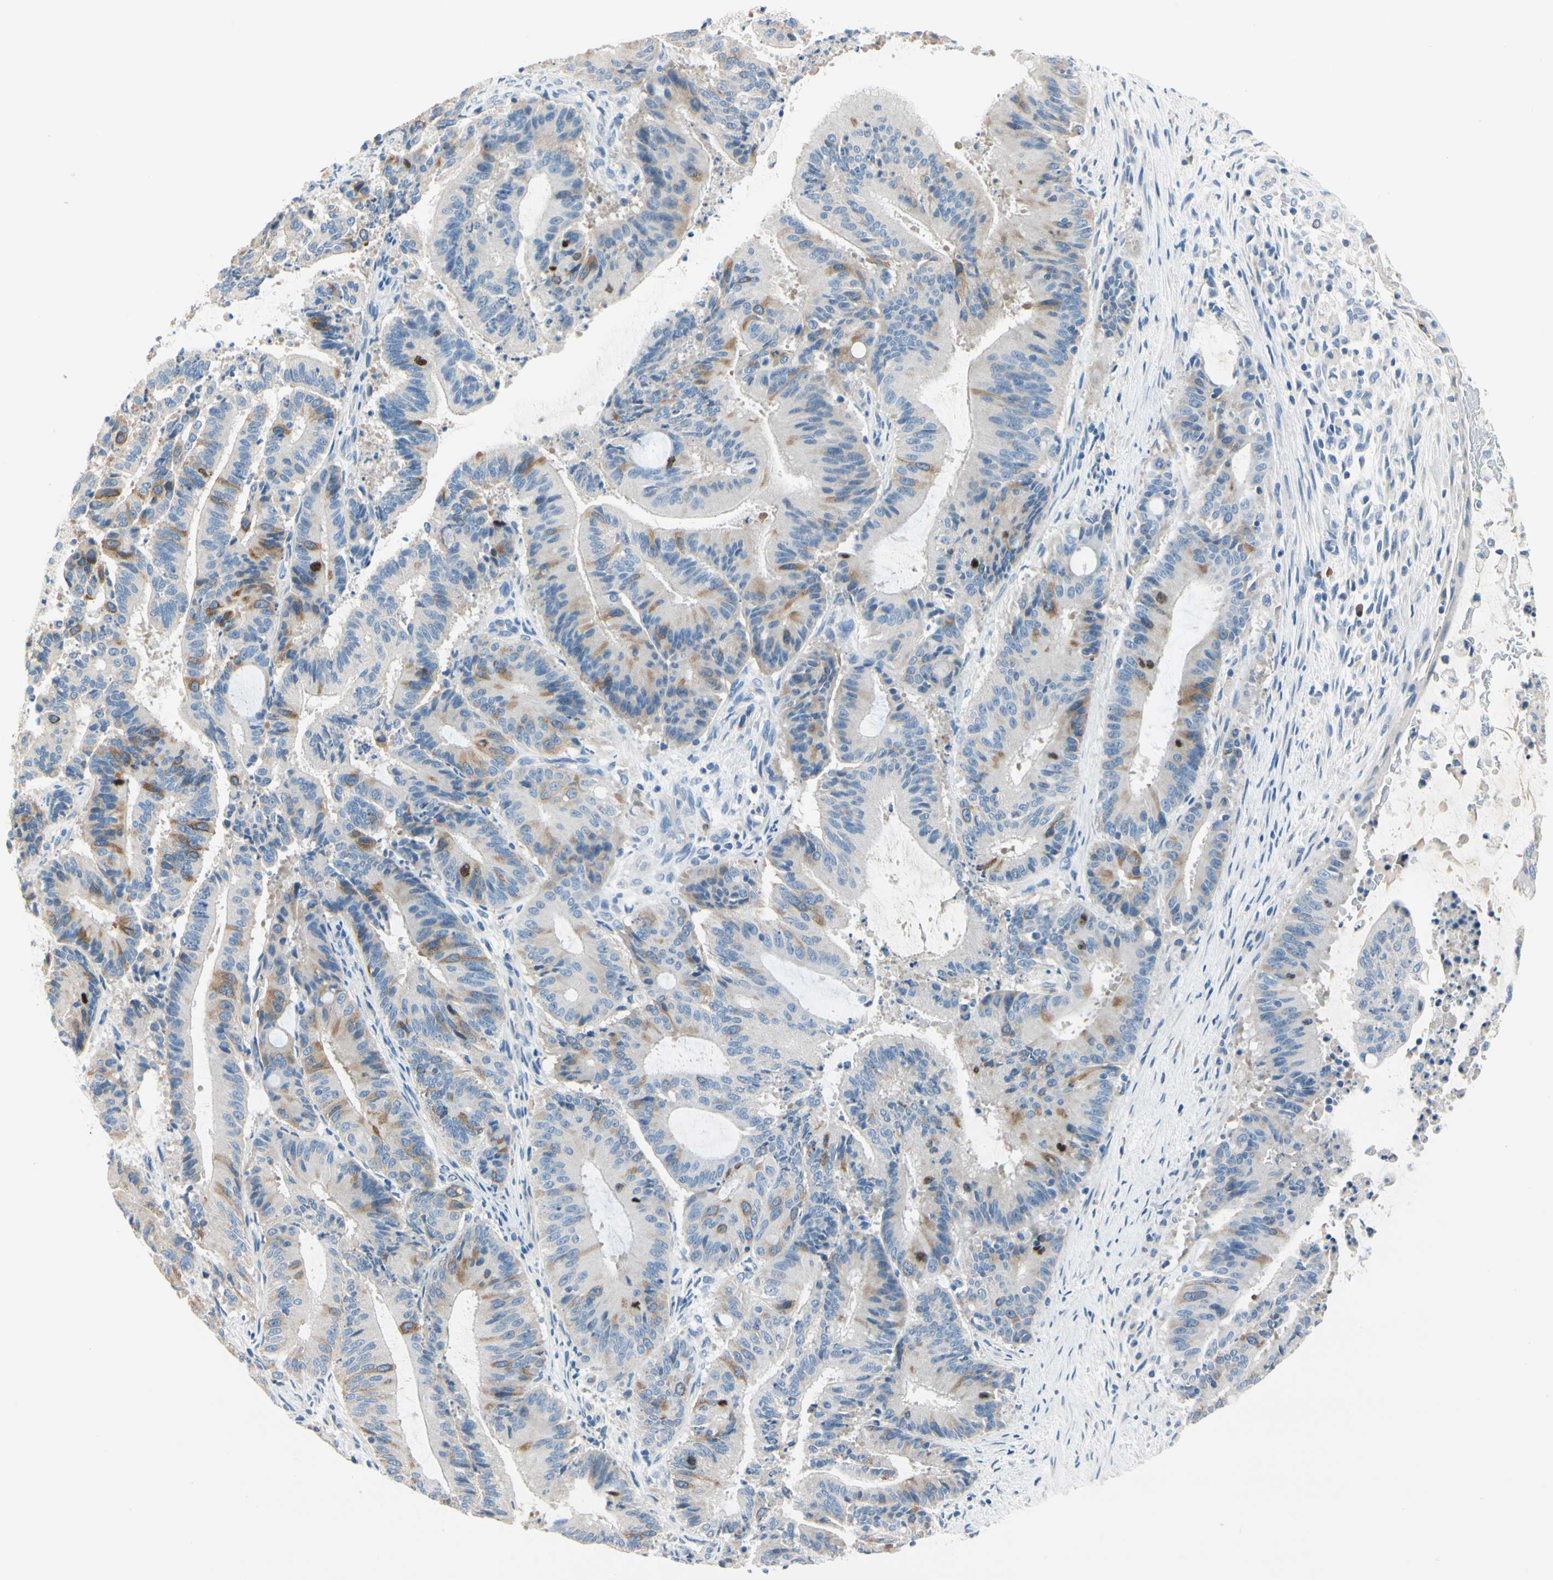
{"staining": {"intensity": "moderate", "quantity": "<25%", "location": "cytoplasmic/membranous"}, "tissue": "liver cancer", "cell_type": "Tumor cells", "image_type": "cancer", "snomed": [{"axis": "morphology", "description": "Cholangiocarcinoma"}, {"axis": "topography", "description": "Liver"}], "caption": "DAB immunohistochemical staining of liver cancer reveals moderate cytoplasmic/membranous protein expression in approximately <25% of tumor cells.", "gene": "CKAP2", "patient": {"sex": "female", "age": 73}}